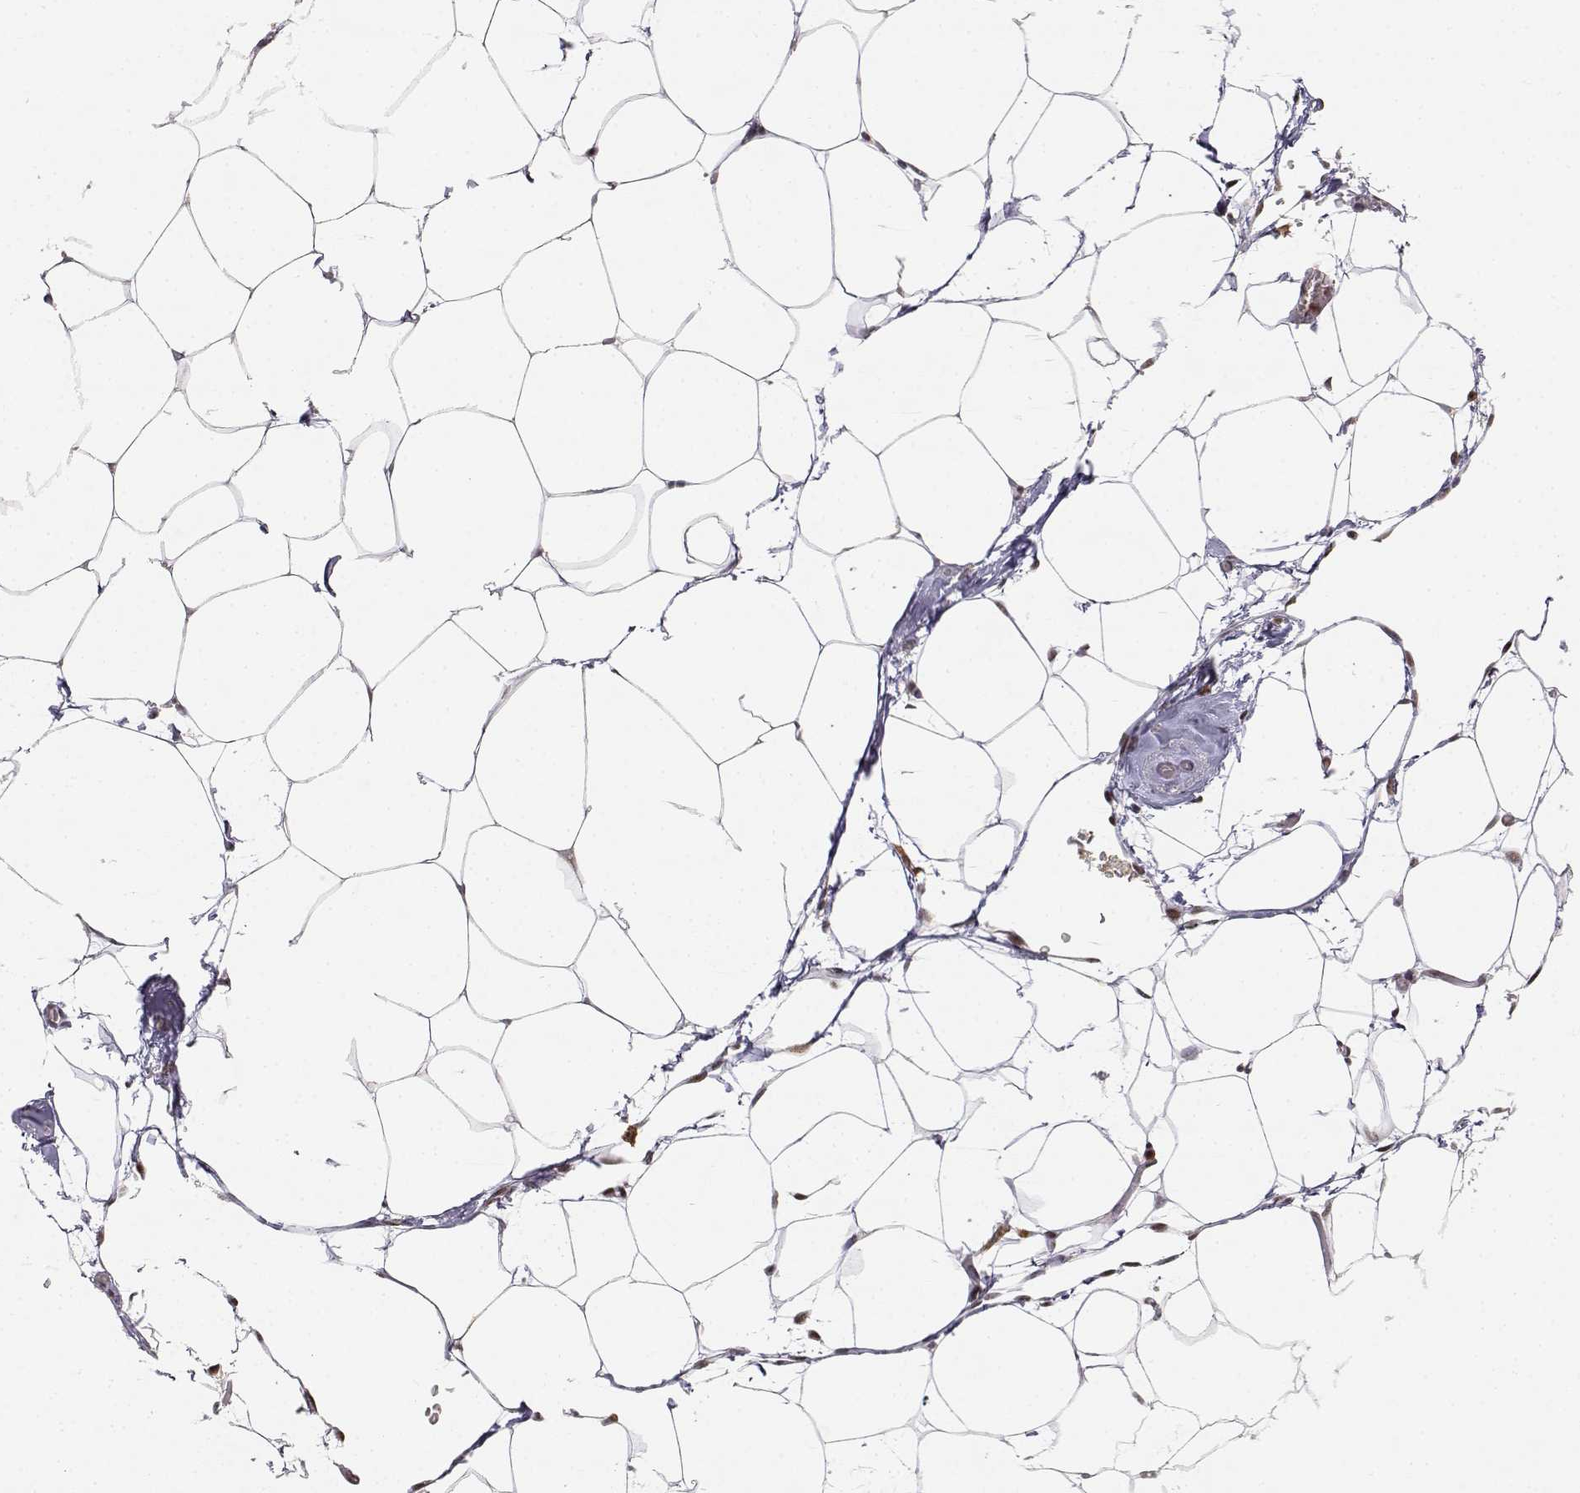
{"staining": {"intensity": "negative", "quantity": "none", "location": "none"}, "tissue": "adipose tissue", "cell_type": "Adipocytes", "image_type": "normal", "snomed": [{"axis": "morphology", "description": "Normal tissue, NOS"}, {"axis": "topography", "description": "Adipose tissue"}], "caption": "The immunohistochemistry (IHC) micrograph has no significant positivity in adipocytes of adipose tissue. (Brightfield microscopy of DAB (3,3'-diaminobenzidine) IHC at high magnification).", "gene": "RSF1", "patient": {"sex": "male", "age": 57}}